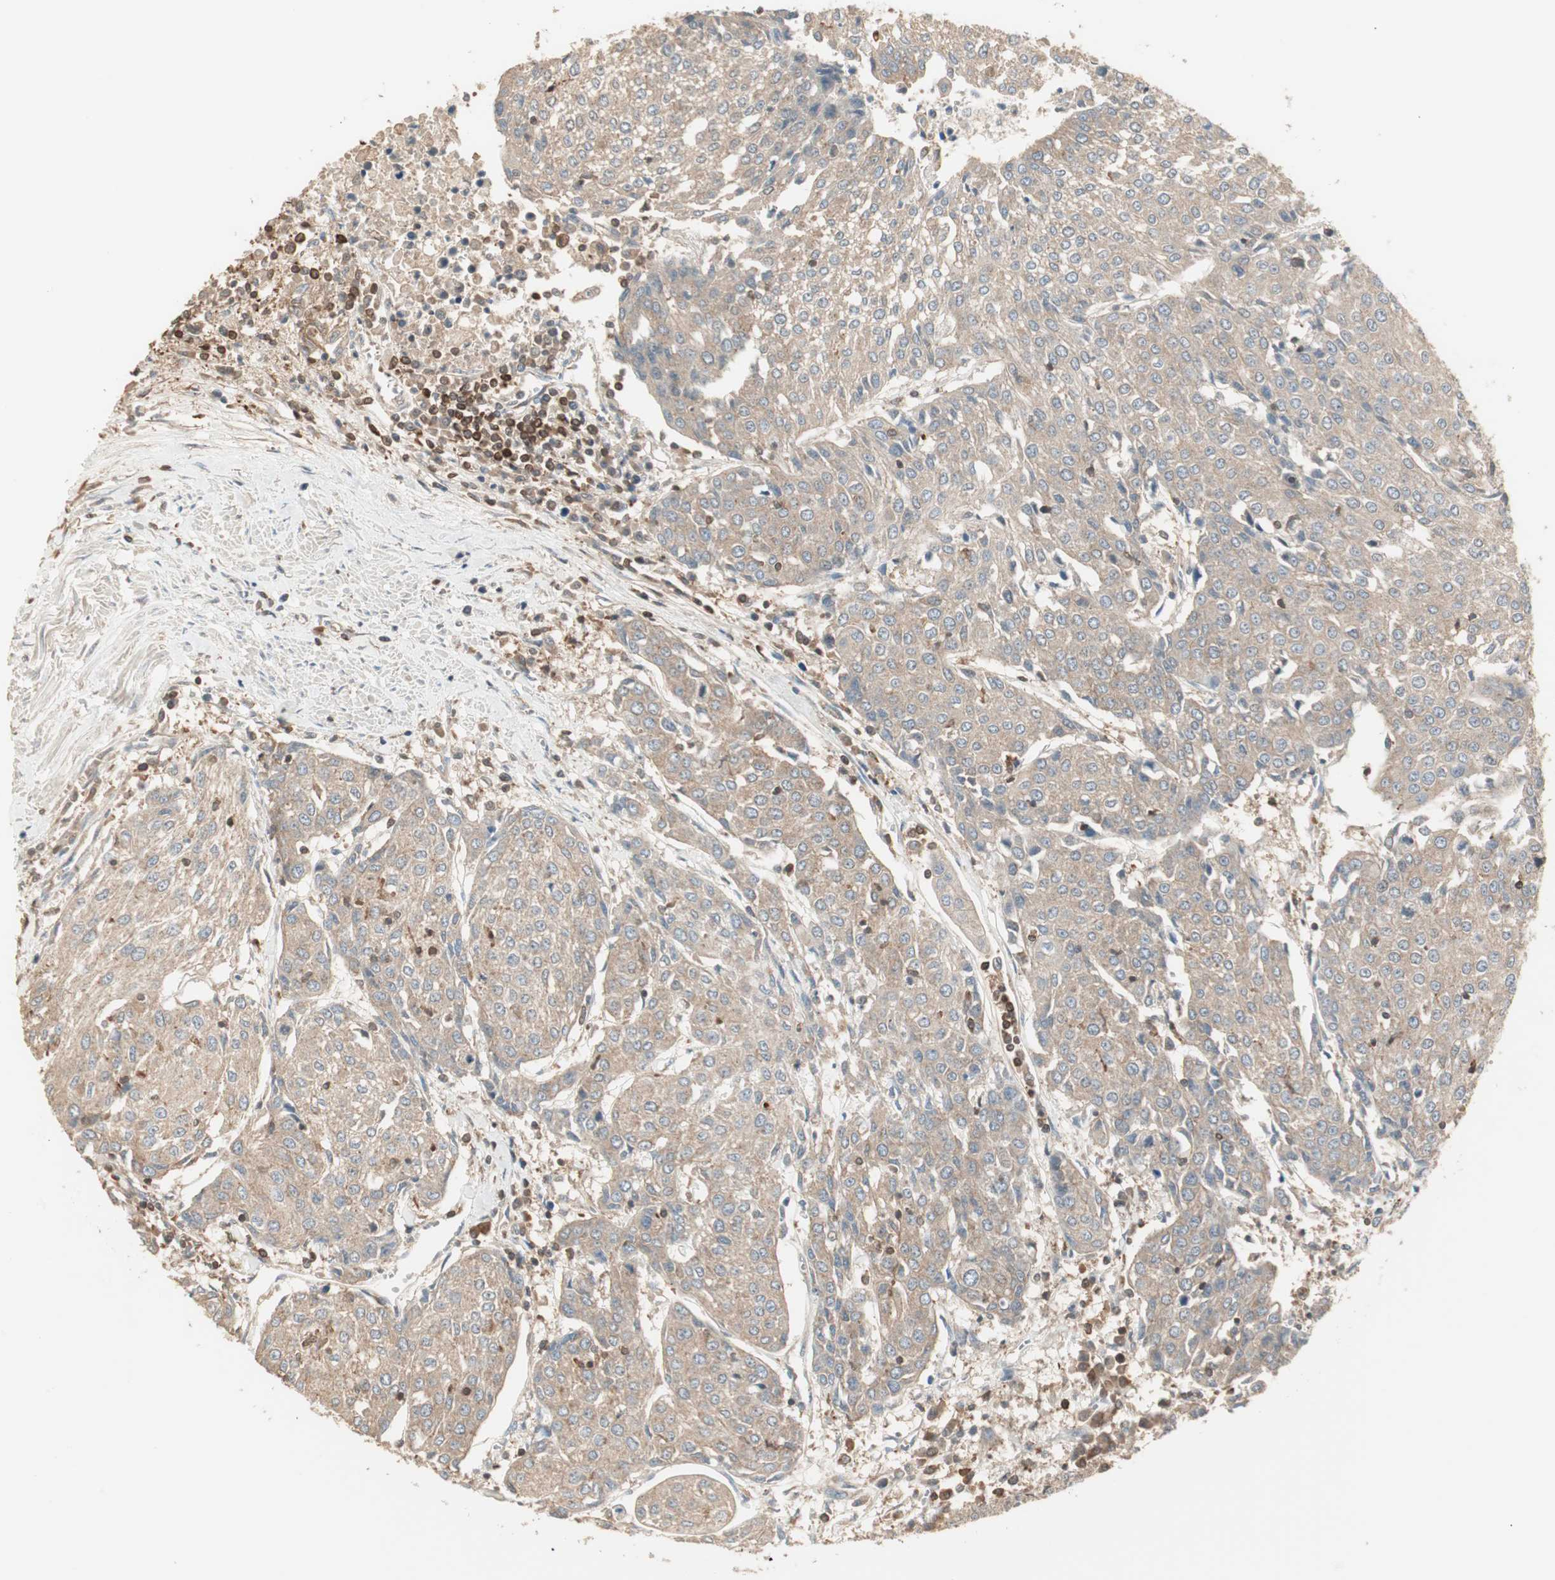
{"staining": {"intensity": "weak", "quantity": ">75%", "location": "cytoplasmic/membranous"}, "tissue": "urothelial cancer", "cell_type": "Tumor cells", "image_type": "cancer", "snomed": [{"axis": "morphology", "description": "Urothelial carcinoma, High grade"}, {"axis": "topography", "description": "Urinary bladder"}], "caption": "An immunohistochemistry histopathology image of neoplastic tissue is shown. Protein staining in brown highlights weak cytoplasmic/membranous positivity in urothelial carcinoma (high-grade) within tumor cells. Nuclei are stained in blue.", "gene": "CRLF3", "patient": {"sex": "female", "age": 85}}